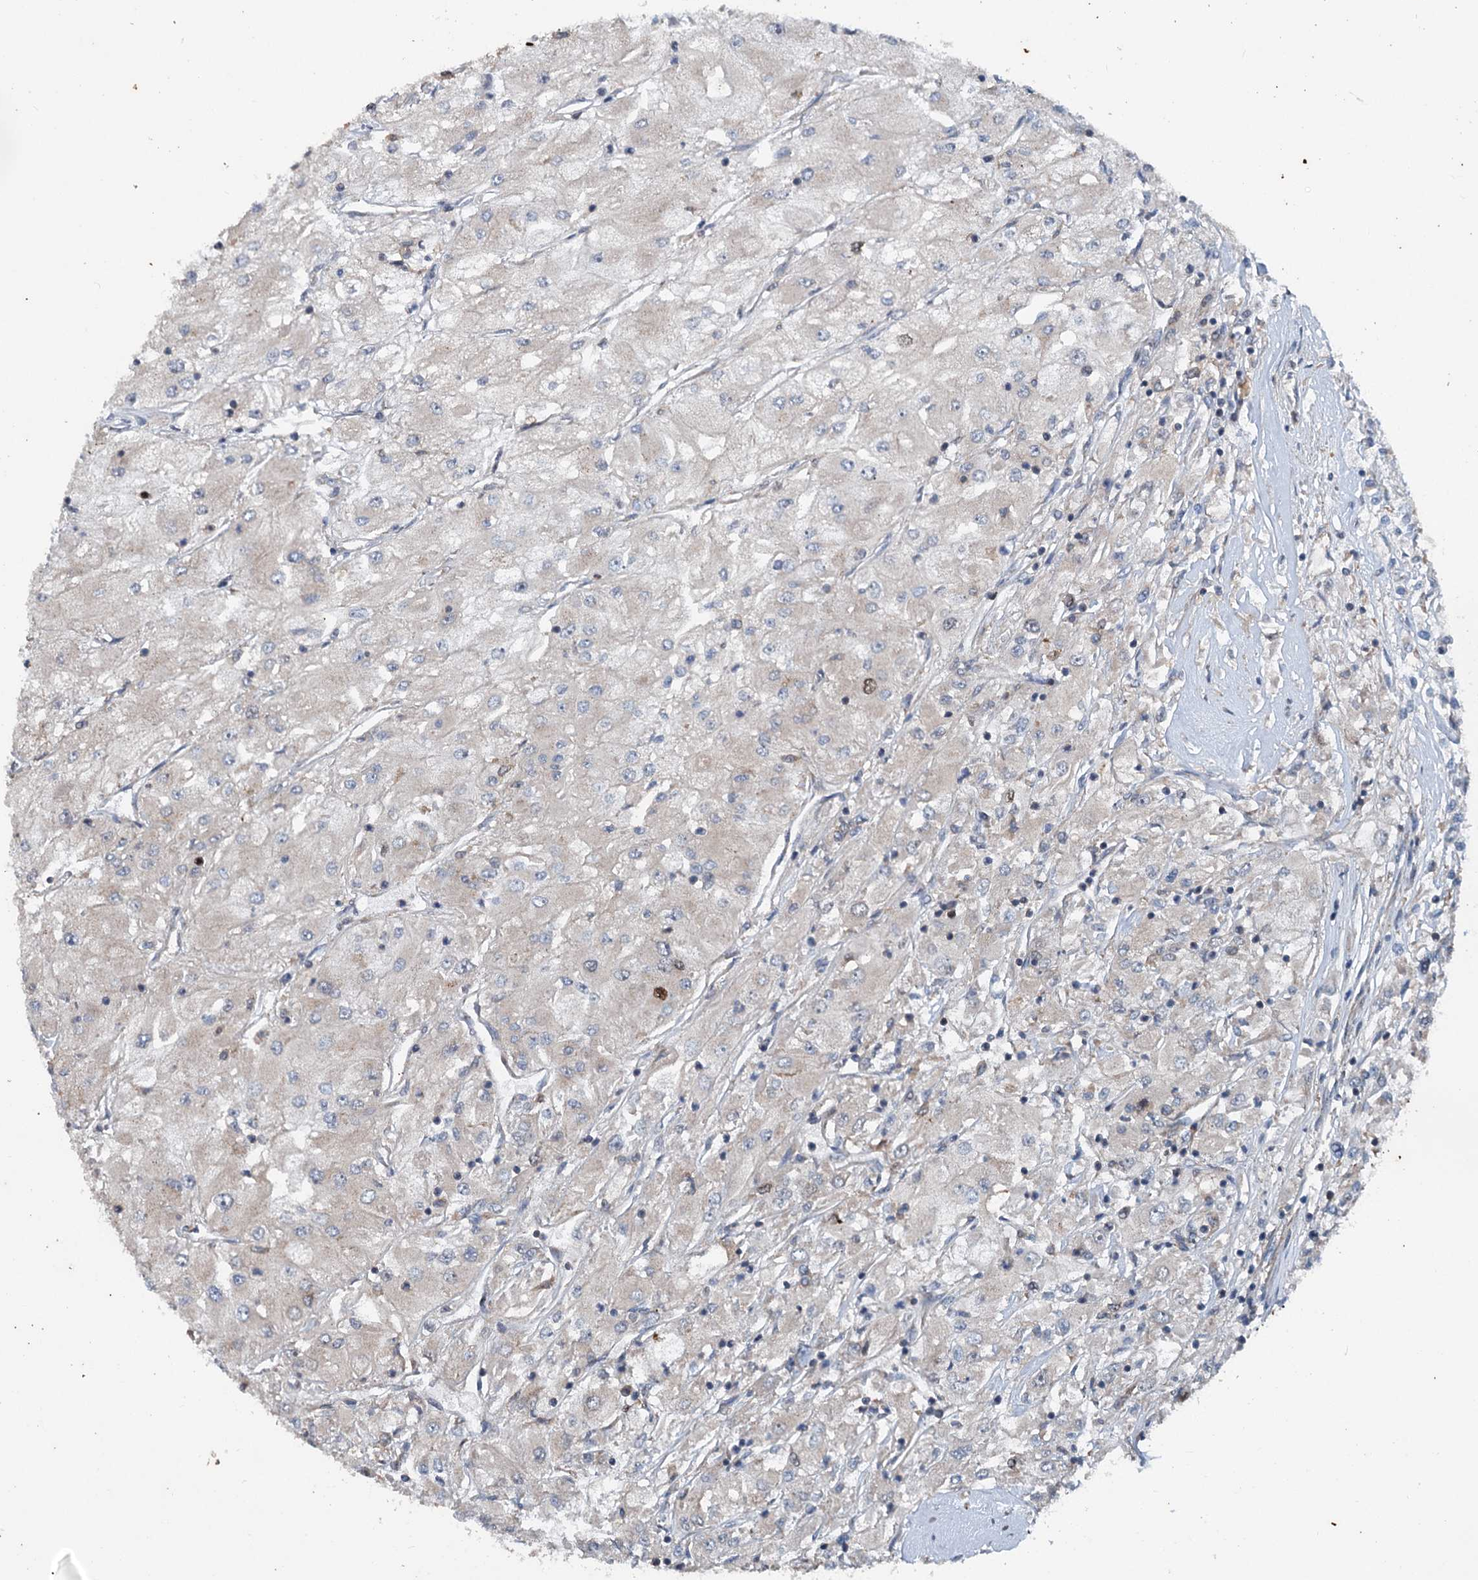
{"staining": {"intensity": "weak", "quantity": "<25%", "location": "cytoplasmic/membranous"}, "tissue": "renal cancer", "cell_type": "Tumor cells", "image_type": "cancer", "snomed": [{"axis": "morphology", "description": "Adenocarcinoma, NOS"}, {"axis": "topography", "description": "Kidney"}], "caption": "An immunohistochemistry photomicrograph of renal cancer is shown. There is no staining in tumor cells of renal cancer.", "gene": "TEDC1", "patient": {"sex": "male", "age": 80}}